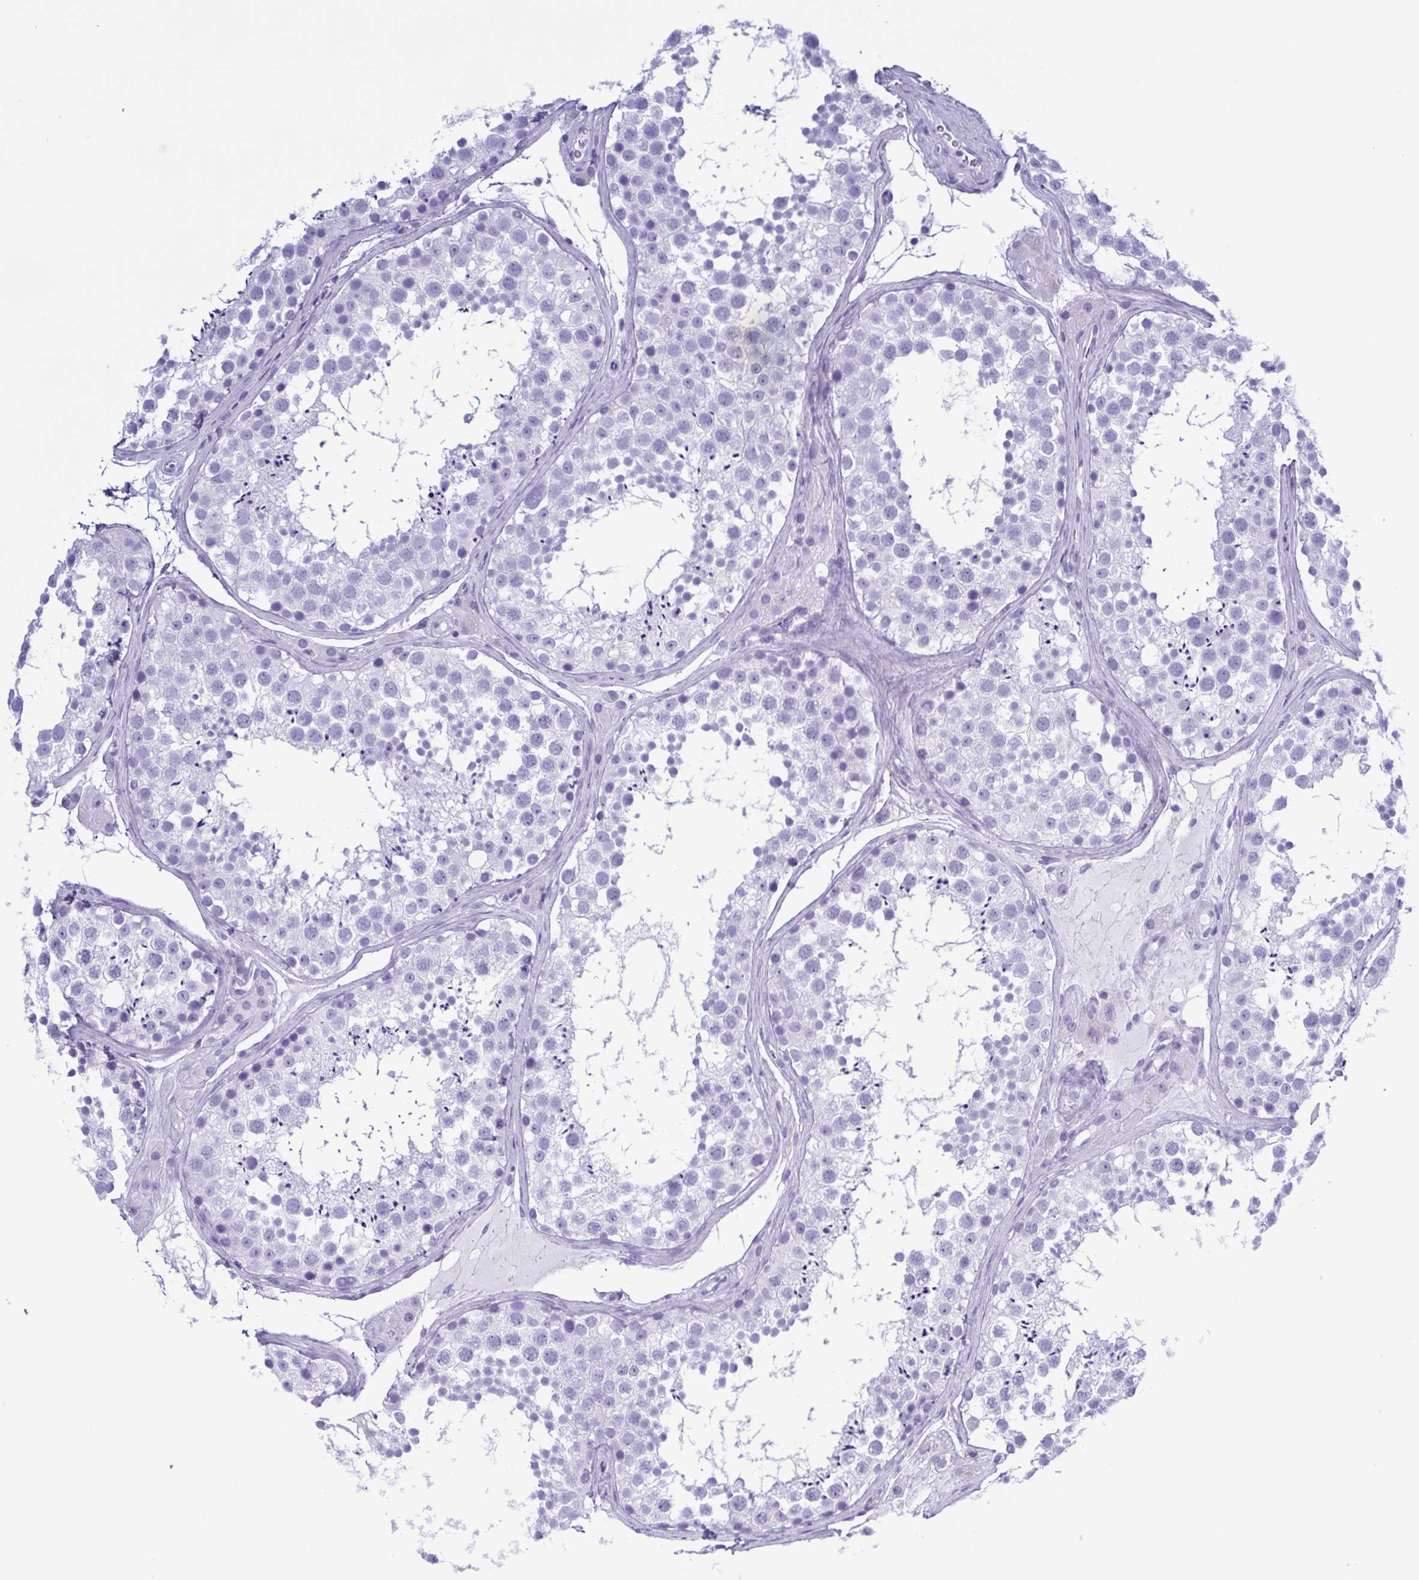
{"staining": {"intensity": "negative", "quantity": "none", "location": "none"}, "tissue": "testis", "cell_type": "Cells in seminiferous ducts", "image_type": "normal", "snomed": [{"axis": "morphology", "description": "Normal tissue, NOS"}, {"axis": "topography", "description": "Testis"}], "caption": "A high-resolution micrograph shows immunohistochemistry (IHC) staining of unremarkable testis, which exhibits no significant positivity in cells in seminiferous ducts.", "gene": "LTF", "patient": {"sex": "male", "age": 41}}